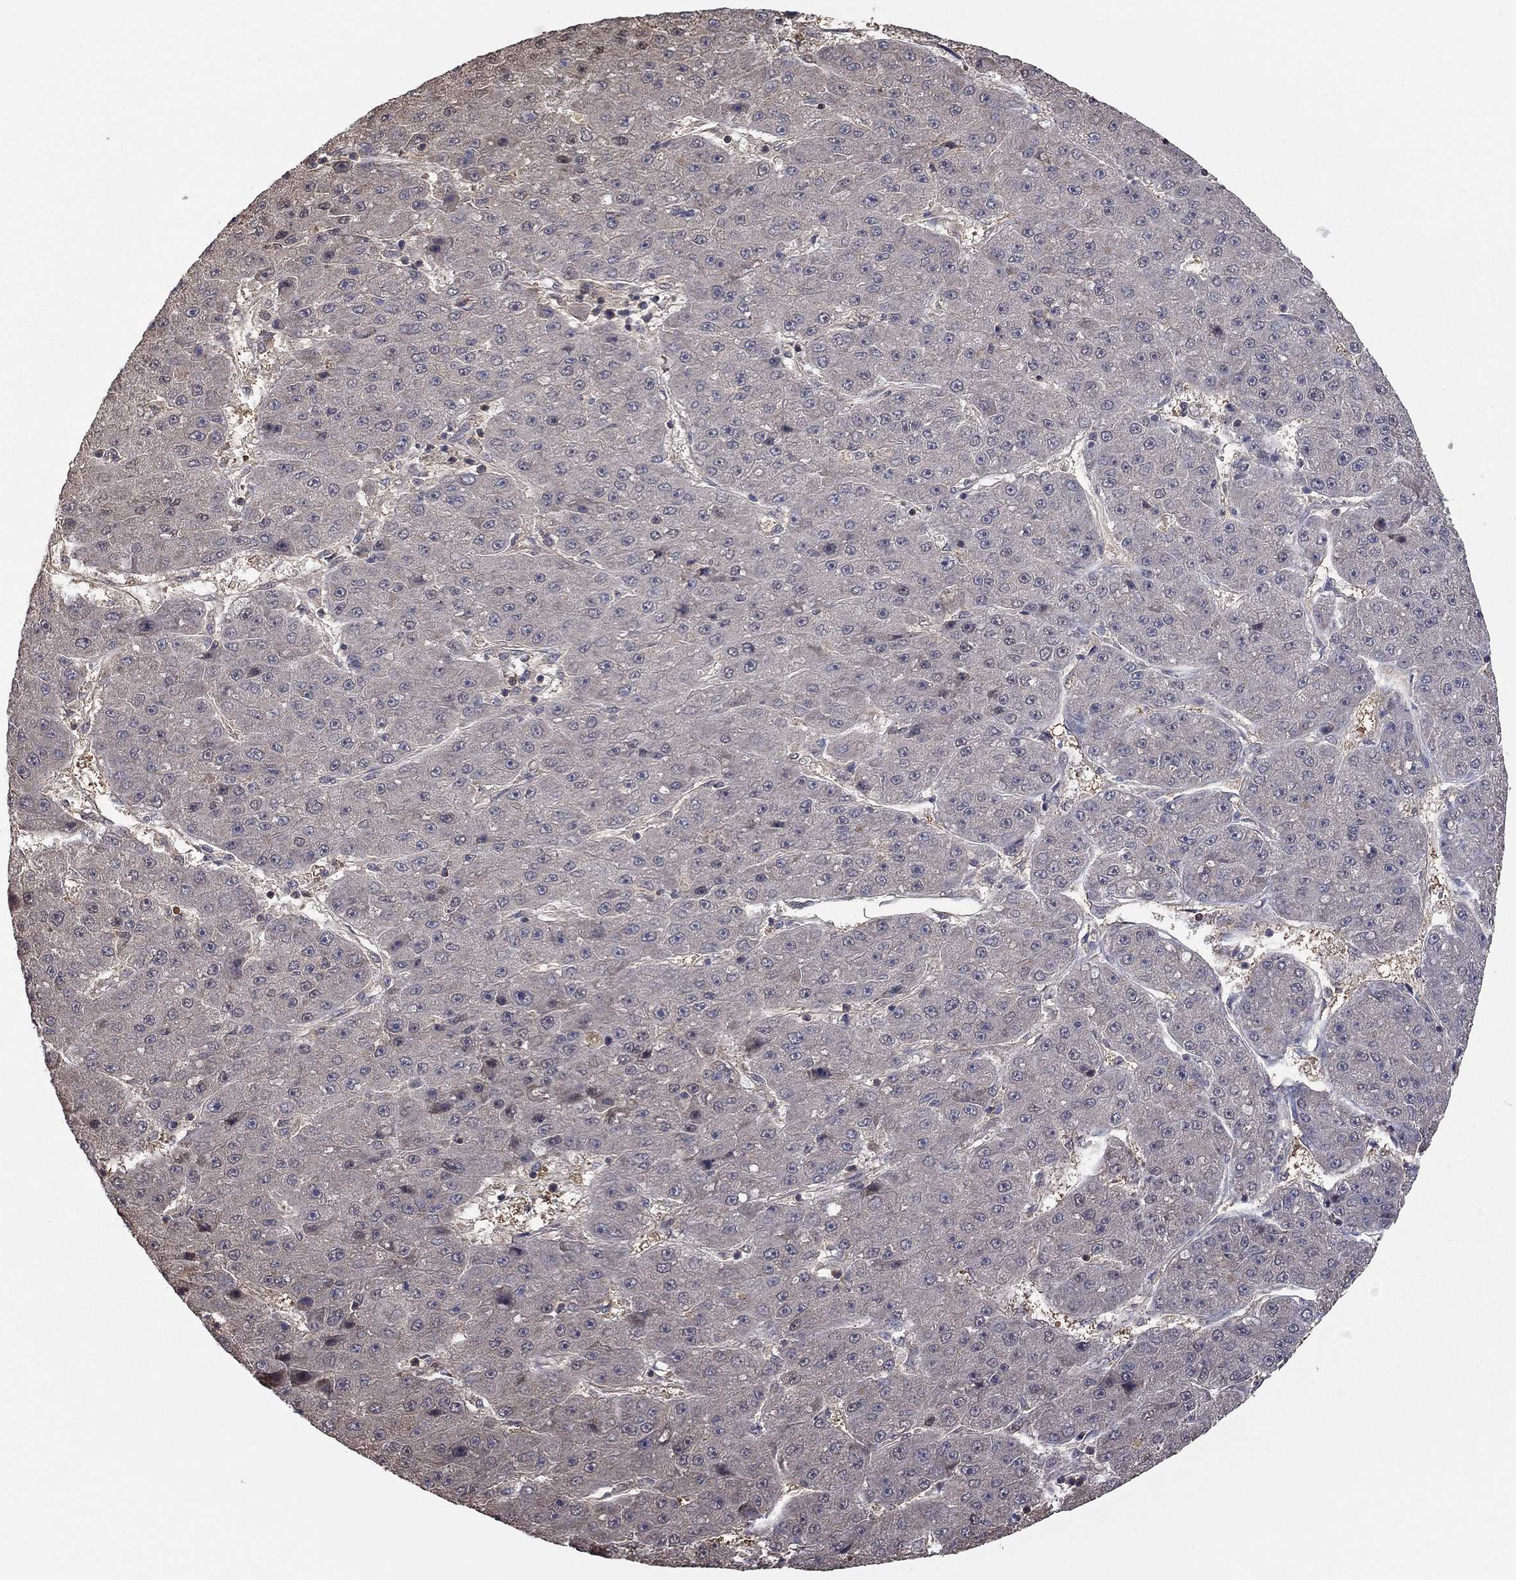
{"staining": {"intensity": "negative", "quantity": "none", "location": "none"}, "tissue": "liver cancer", "cell_type": "Tumor cells", "image_type": "cancer", "snomed": [{"axis": "morphology", "description": "Carcinoma, Hepatocellular, NOS"}, {"axis": "topography", "description": "Liver"}], "caption": "This is a photomicrograph of immunohistochemistry (IHC) staining of liver hepatocellular carcinoma, which shows no expression in tumor cells.", "gene": "RNF114", "patient": {"sex": "male", "age": 67}}